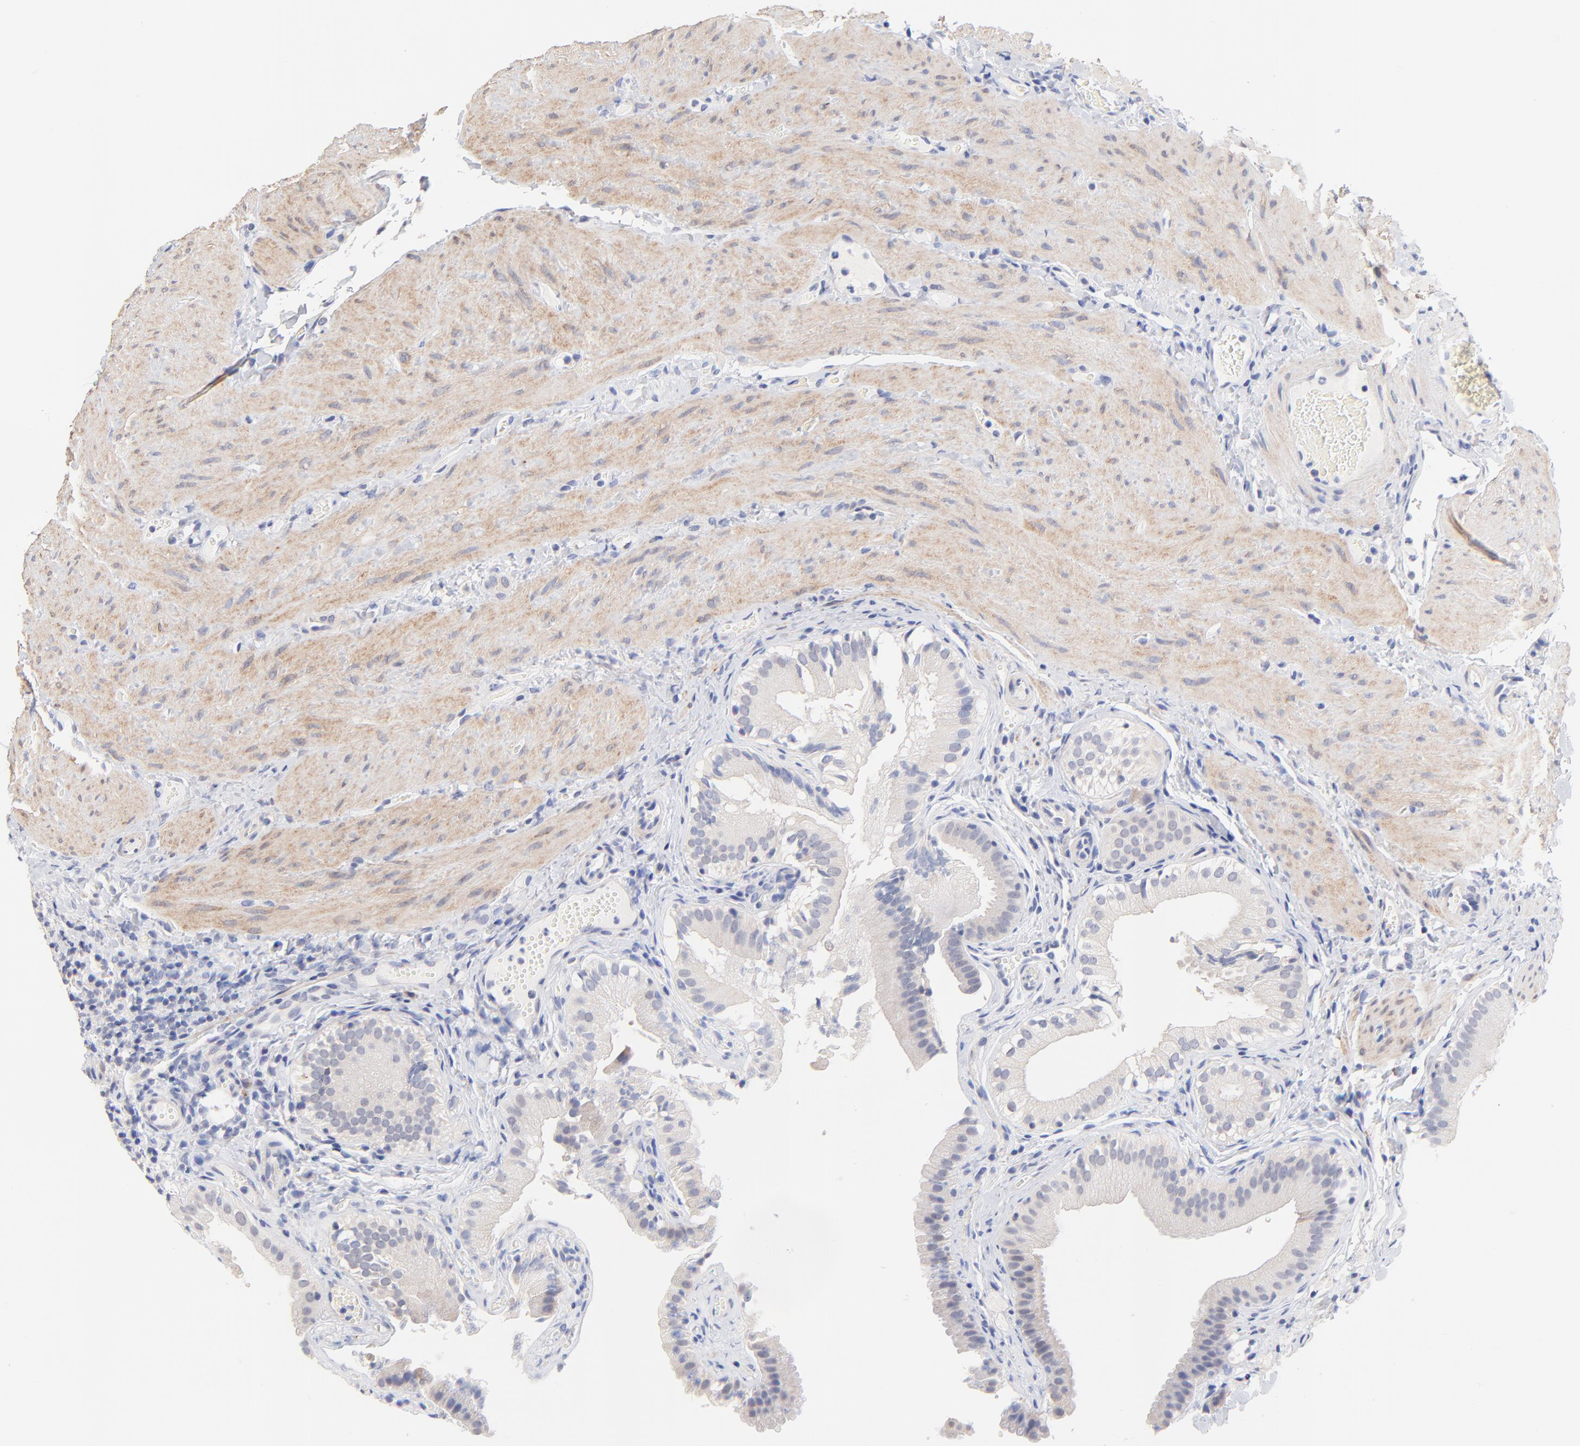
{"staining": {"intensity": "weak", "quantity": "25%-75%", "location": "cytoplasmic/membranous"}, "tissue": "gallbladder", "cell_type": "Glandular cells", "image_type": "normal", "snomed": [{"axis": "morphology", "description": "Normal tissue, NOS"}, {"axis": "topography", "description": "Gallbladder"}], "caption": "Glandular cells show low levels of weak cytoplasmic/membranous staining in approximately 25%-75% of cells in benign gallbladder. The protein of interest is stained brown, and the nuclei are stained in blue (DAB IHC with brightfield microscopy, high magnification).", "gene": "TWNK", "patient": {"sex": "female", "age": 24}}